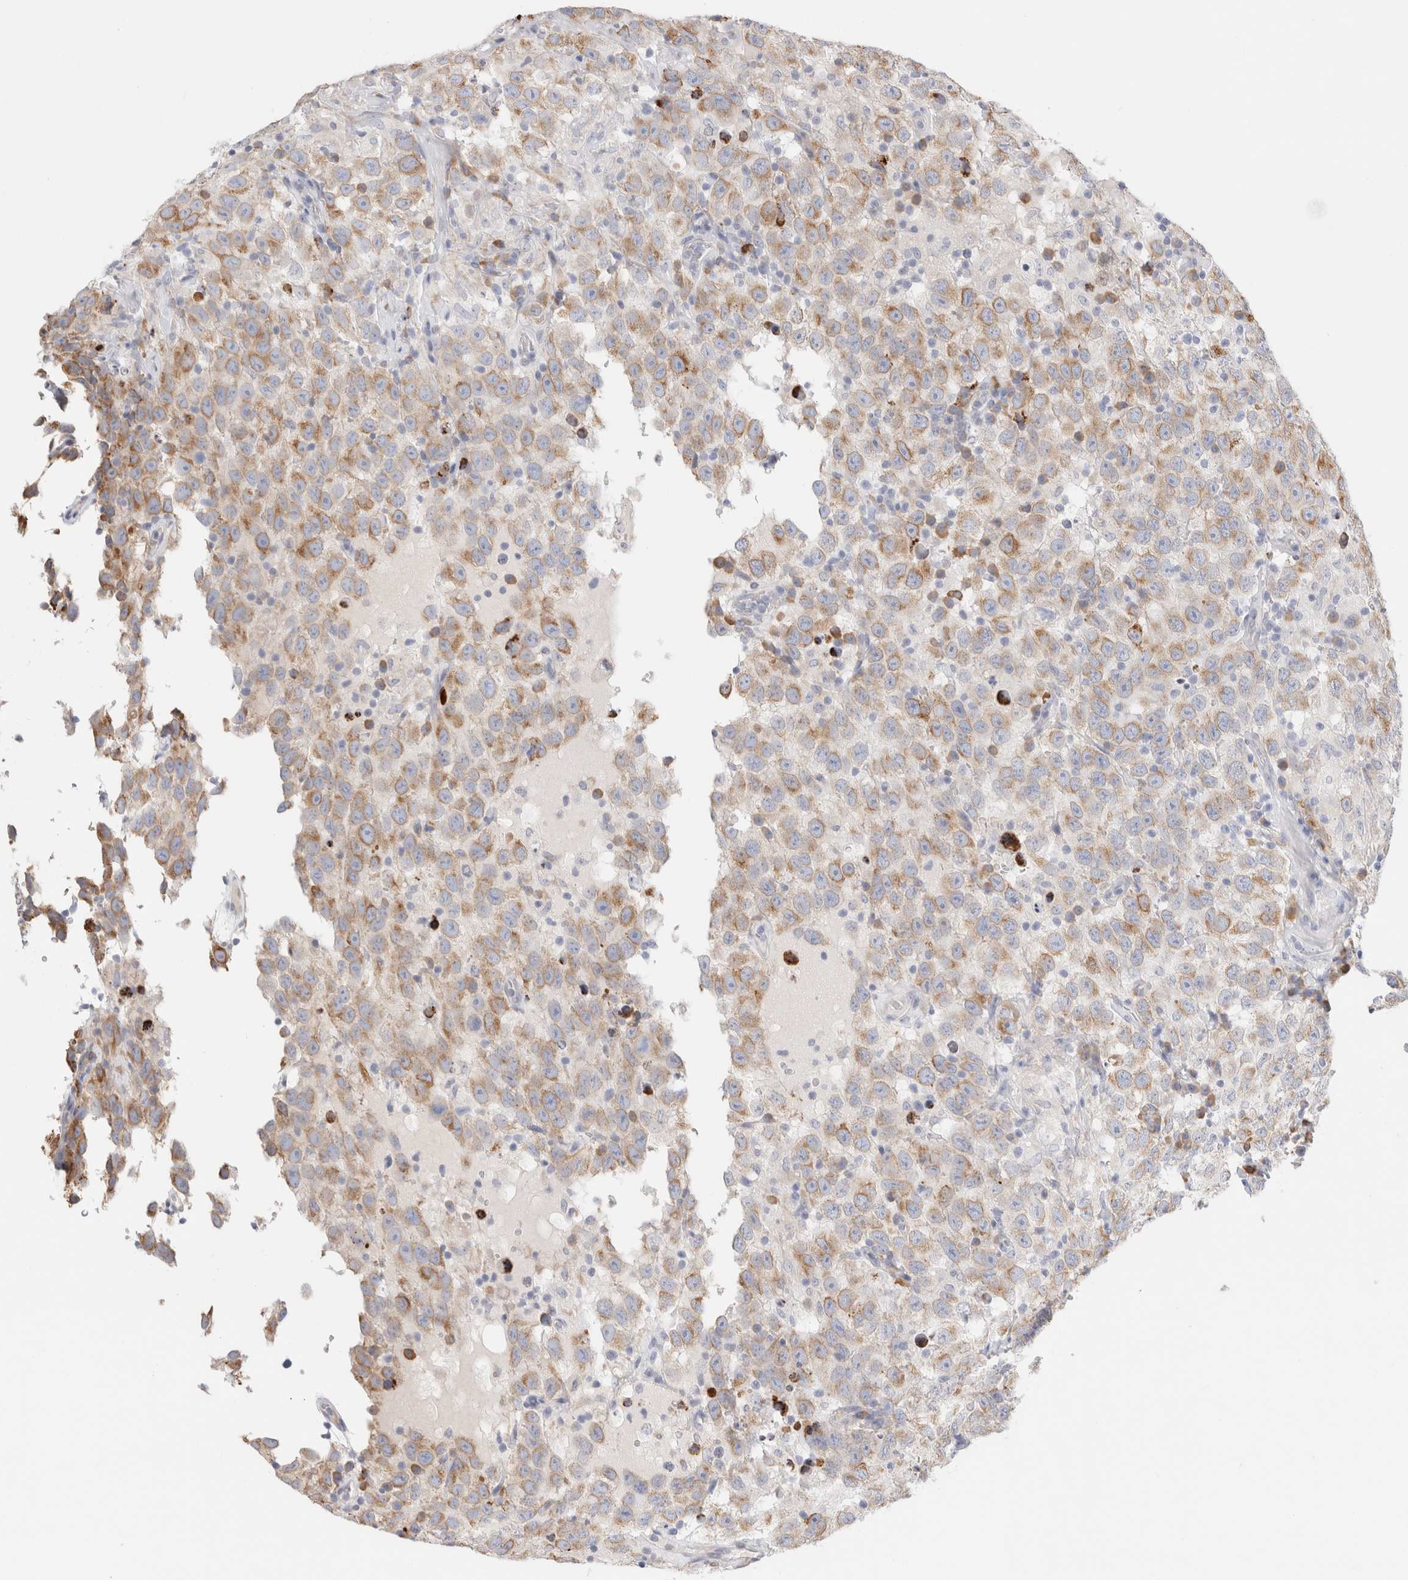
{"staining": {"intensity": "moderate", "quantity": ">75%", "location": "cytoplasmic/membranous"}, "tissue": "testis cancer", "cell_type": "Tumor cells", "image_type": "cancer", "snomed": [{"axis": "morphology", "description": "Seminoma, NOS"}, {"axis": "topography", "description": "Testis"}], "caption": "Brown immunohistochemical staining in testis seminoma reveals moderate cytoplasmic/membranous staining in approximately >75% of tumor cells. (IHC, brightfield microscopy, high magnification).", "gene": "CSK", "patient": {"sex": "male", "age": 41}}